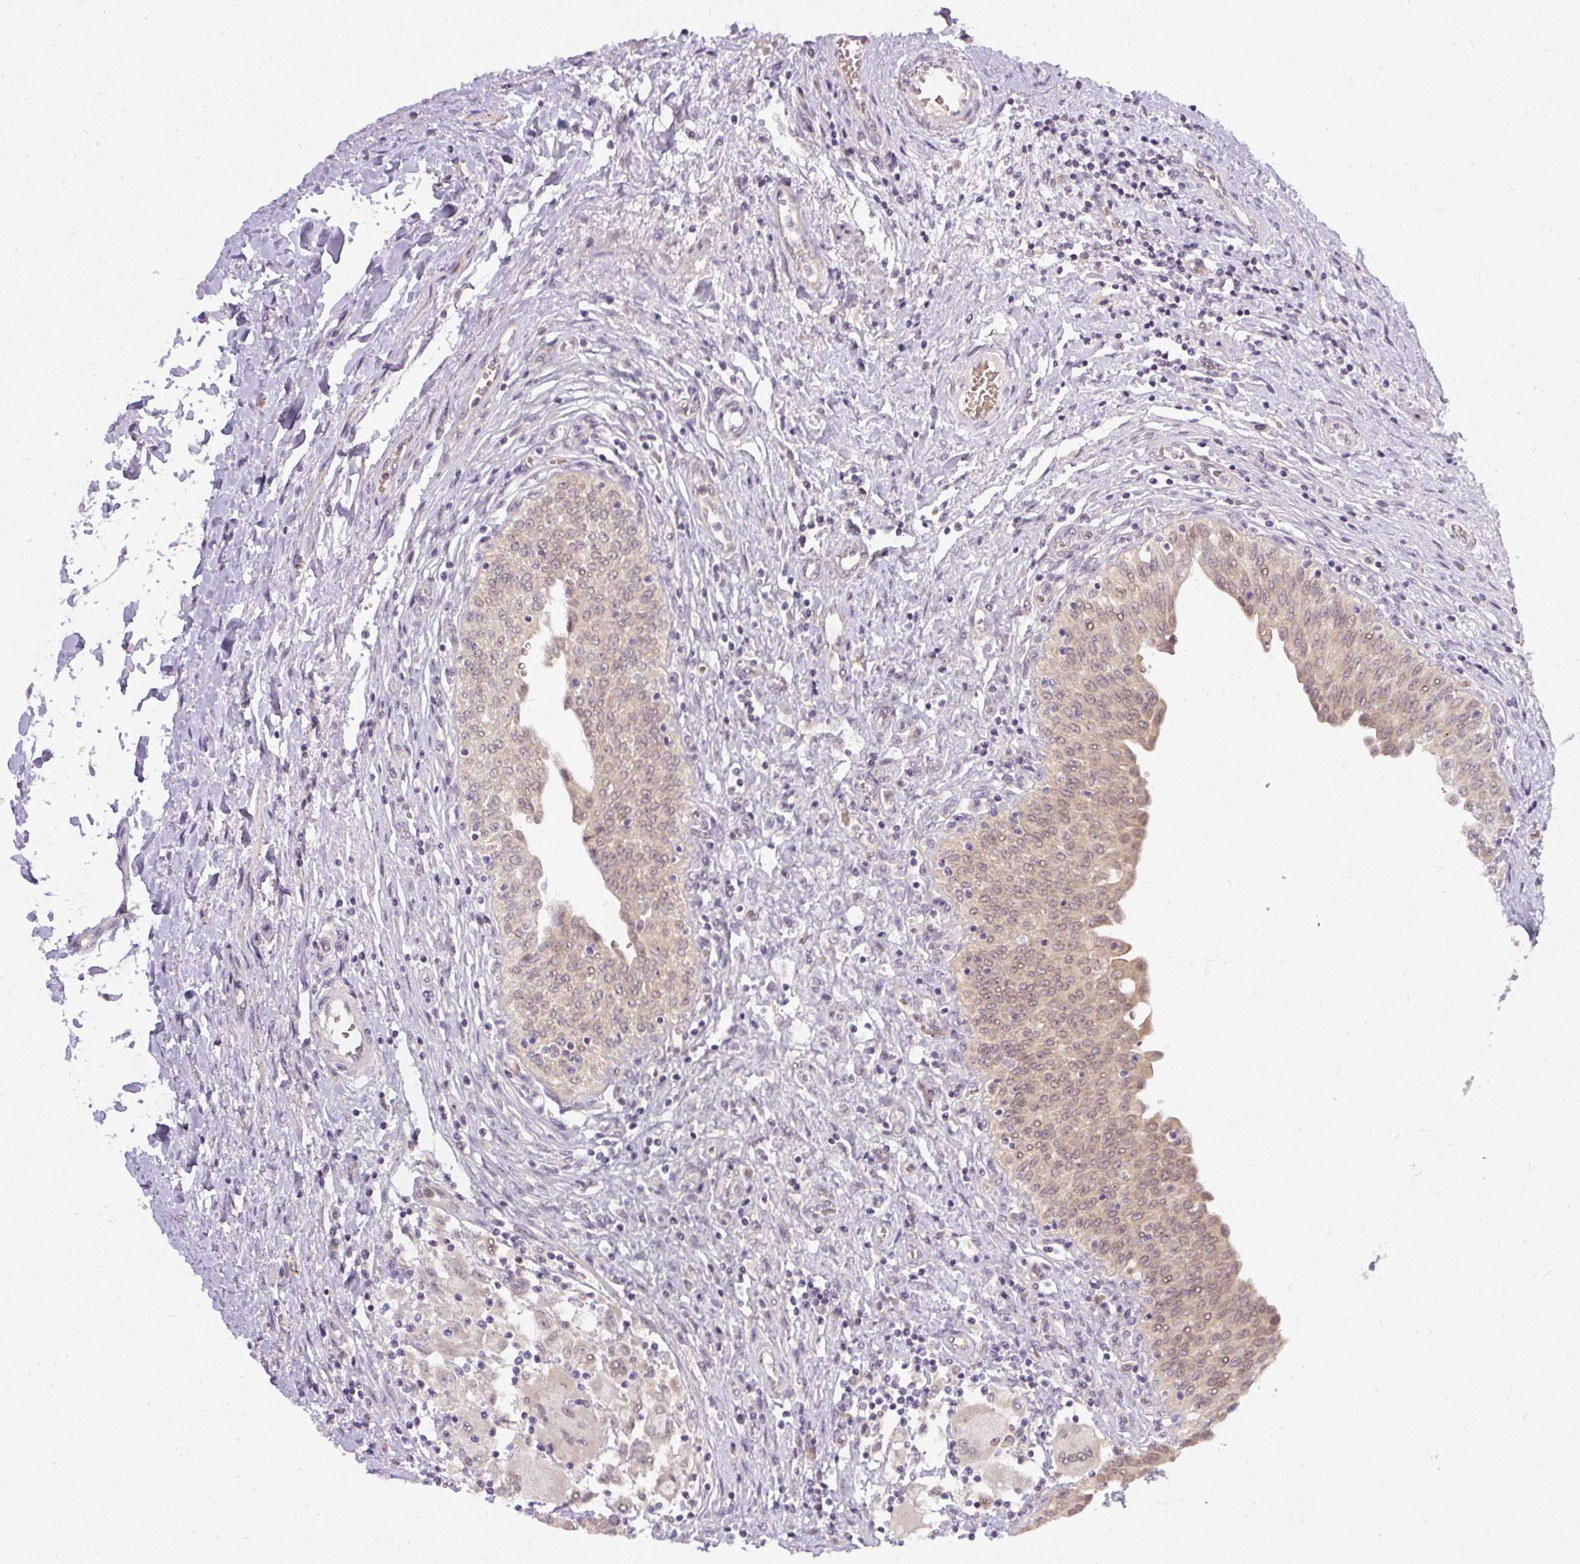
{"staining": {"intensity": "weak", "quantity": ">75%", "location": "cytoplasmic/membranous,nuclear"}, "tissue": "urinary bladder", "cell_type": "Urothelial cells", "image_type": "normal", "snomed": [{"axis": "morphology", "description": "Normal tissue, NOS"}, {"axis": "topography", "description": "Urinary bladder"}], "caption": "Protein staining shows weak cytoplasmic/membranous,nuclear staining in approximately >75% of urothelial cells in benign urinary bladder.", "gene": "FAM117B", "patient": {"sex": "male", "age": 71}}